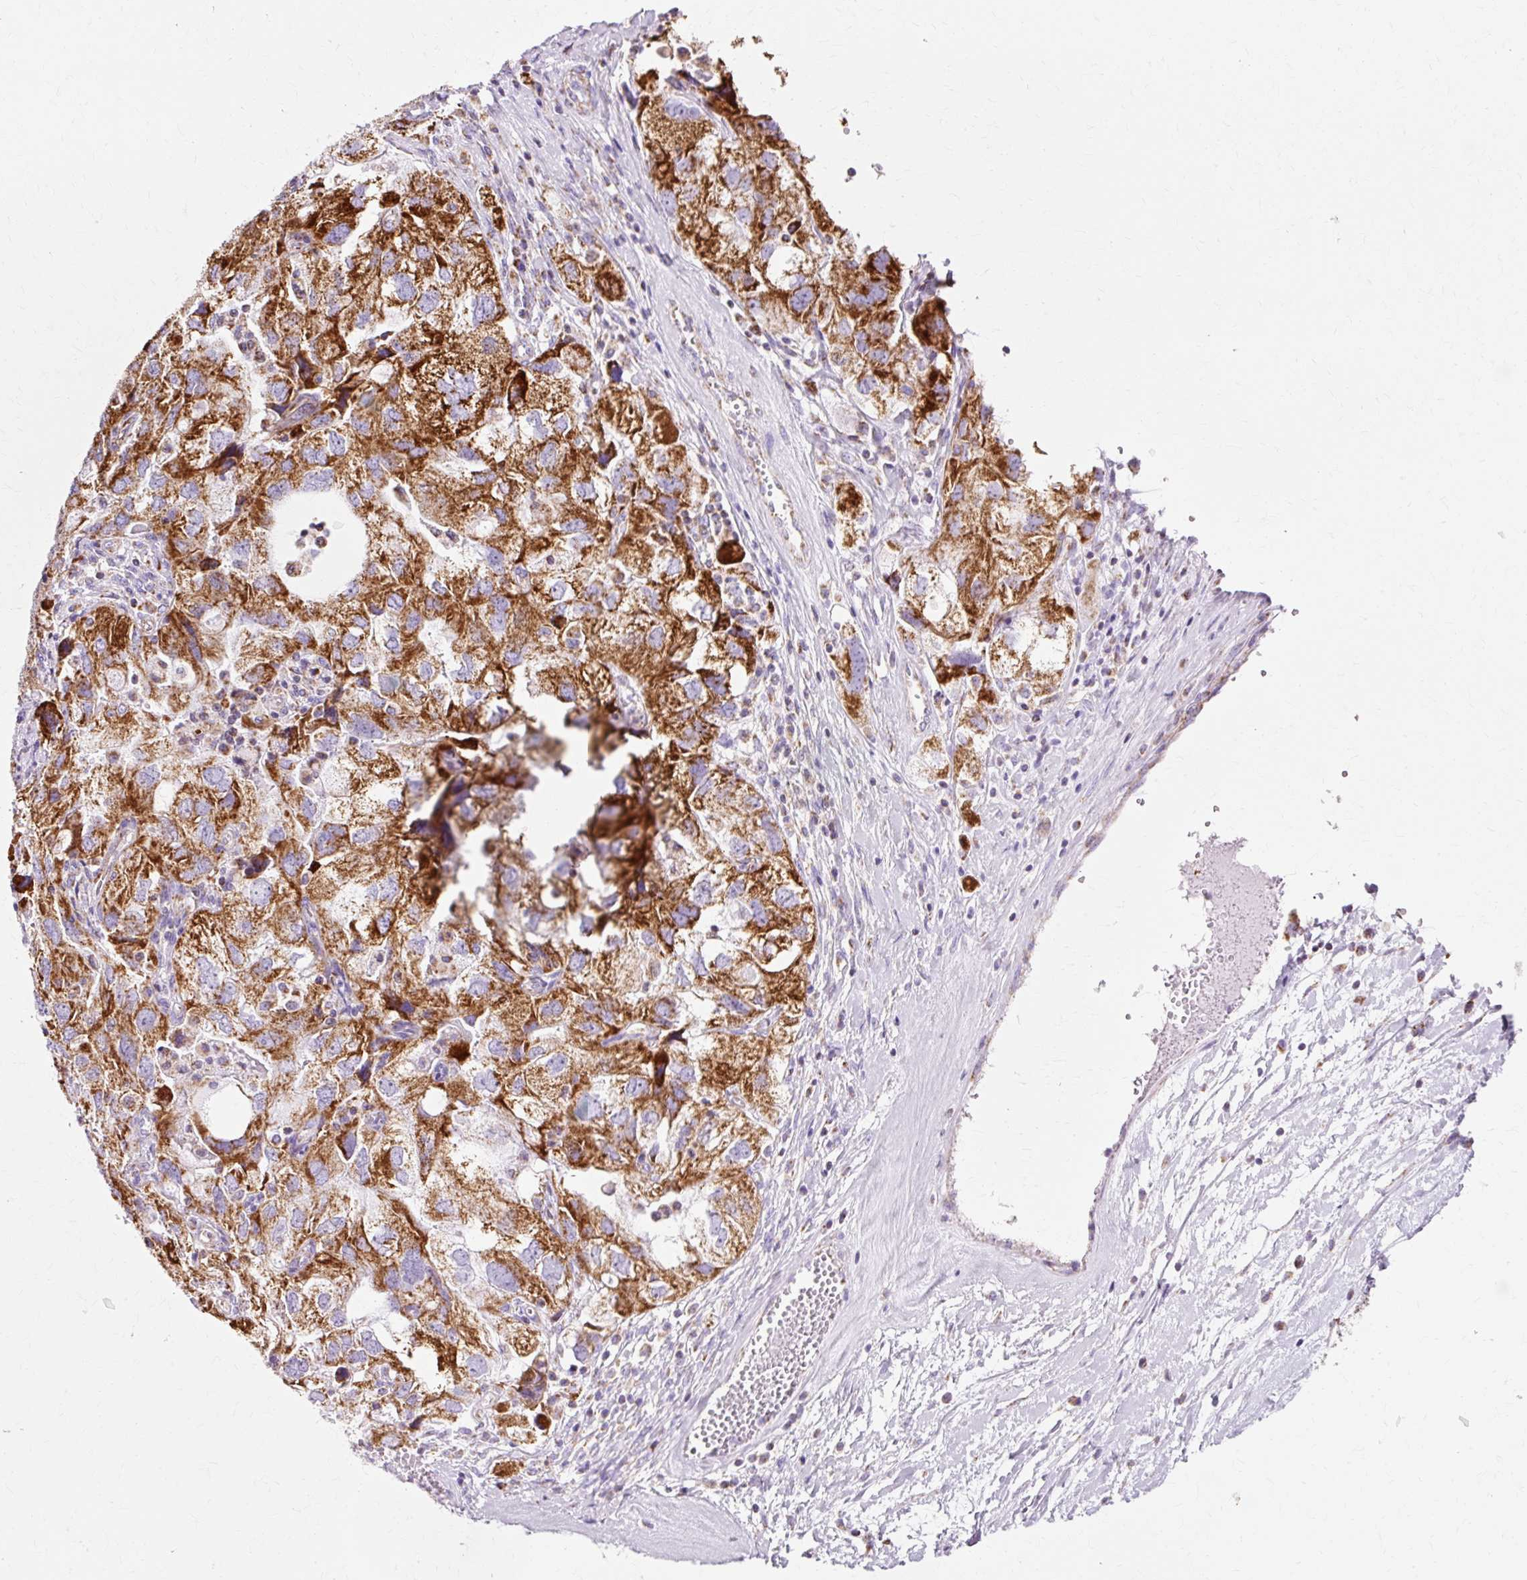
{"staining": {"intensity": "strong", "quantity": ">75%", "location": "cytoplasmic/membranous"}, "tissue": "ovarian cancer", "cell_type": "Tumor cells", "image_type": "cancer", "snomed": [{"axis": "morphology", "description": "Carcinoma, NOS"}, {"axis": "morphology", "description": "Cystadenocarcinoma, serous, NOS"}, {"axis": "topography", "description": "Ovary"}], "caption": "An immunohistochemistry histopathology image of neoplastic tissue is shown. Protein staining in brown labels strong cytoplasmic/membranous positivity in ovarian cancer (carcinoma) within tumor cells.", "gene": "ATP5PO", "patient": {"sex": "female", "age": 69}}